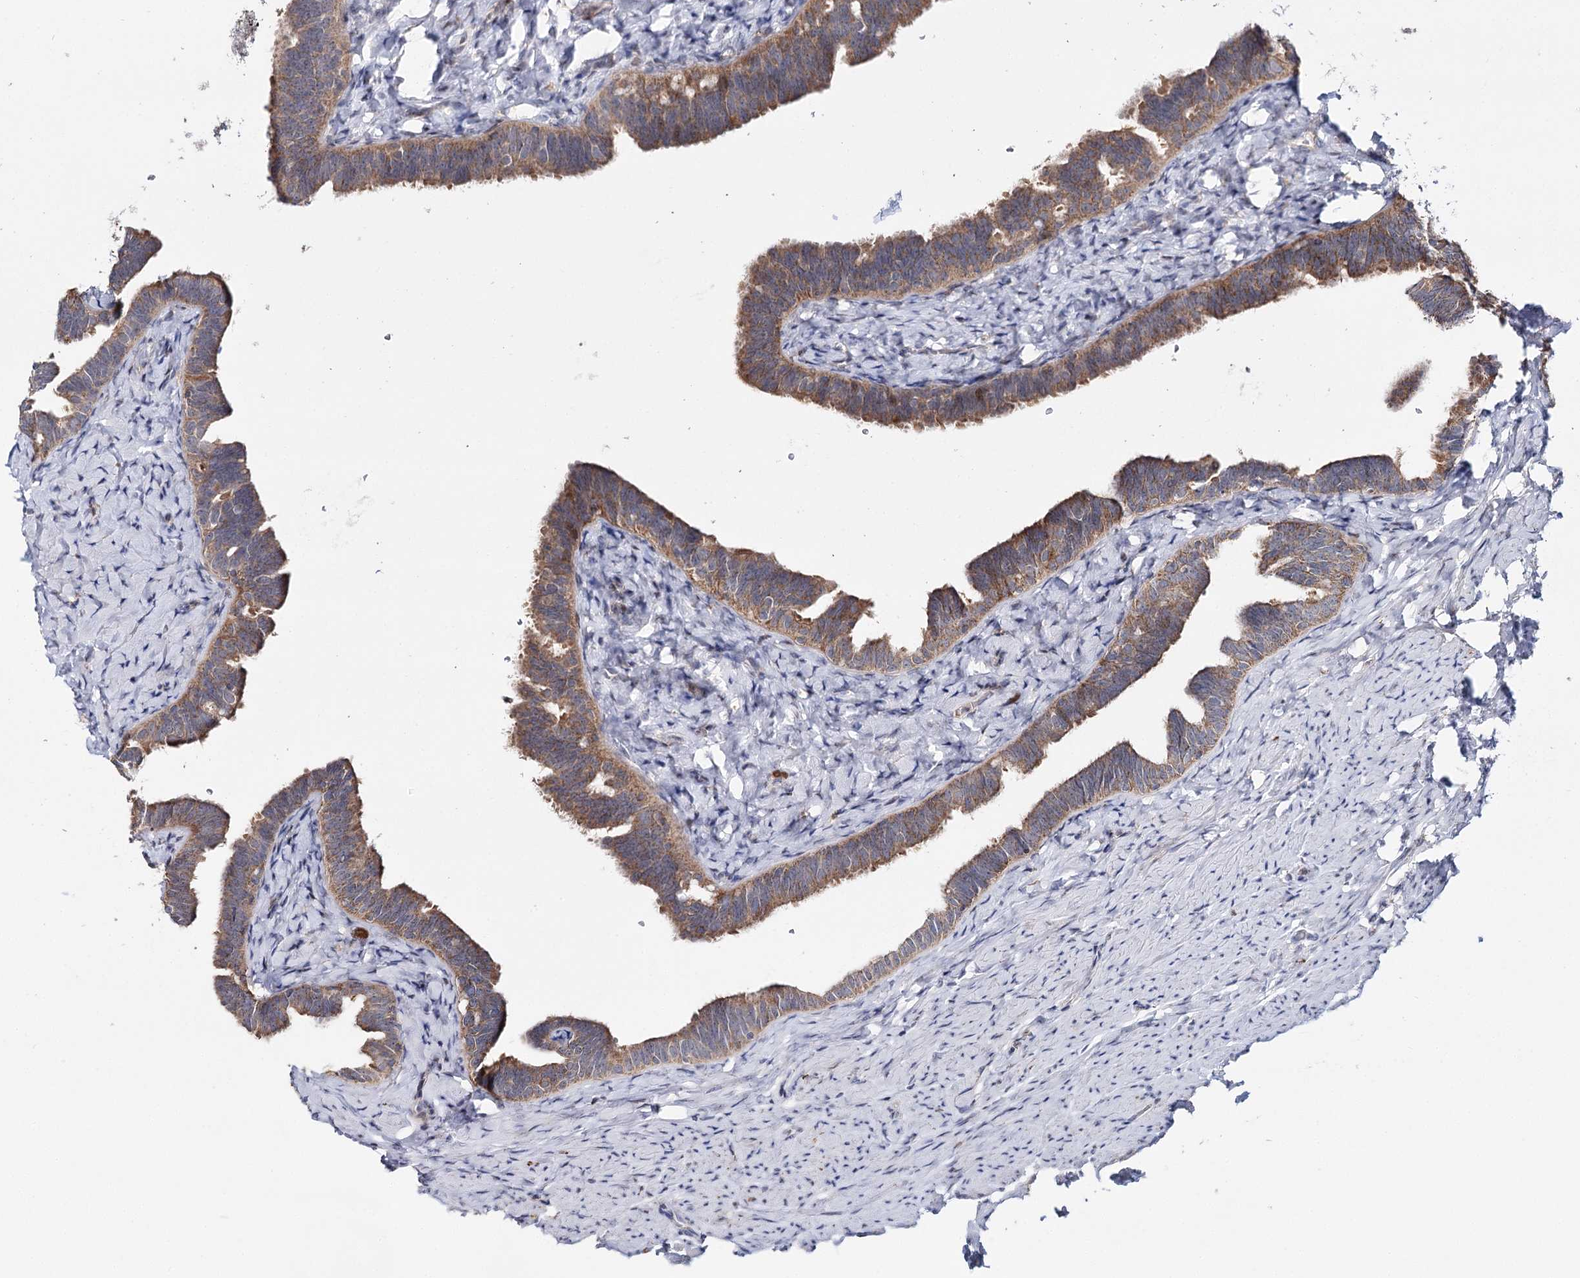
{"staining": {"intensity": "moderate", "quantity": ">75%", "location": "cytoplasmic/membranous"}, "tissue": "fallopian tube", "cell_type": "Glandular cells", "image_type": "normal", "snomed": [{"axis": "morphology", "description": "Normal tissue, NOS"}, {"axis": "topography", "description": "Fallopian tube"}], "caption": "Immunohistochemical staining of benign human fallopian tube demonstrates moderate cytoplasmic/membranous protein staining in about >75% of glandular cells. The staining is performed using DAB brown chromogen to label protein expression. The nuclei are counter-stained blue using hematoxylin.", "gene": "CFAP46", "patient": {"sex": "female", "age": 39}}